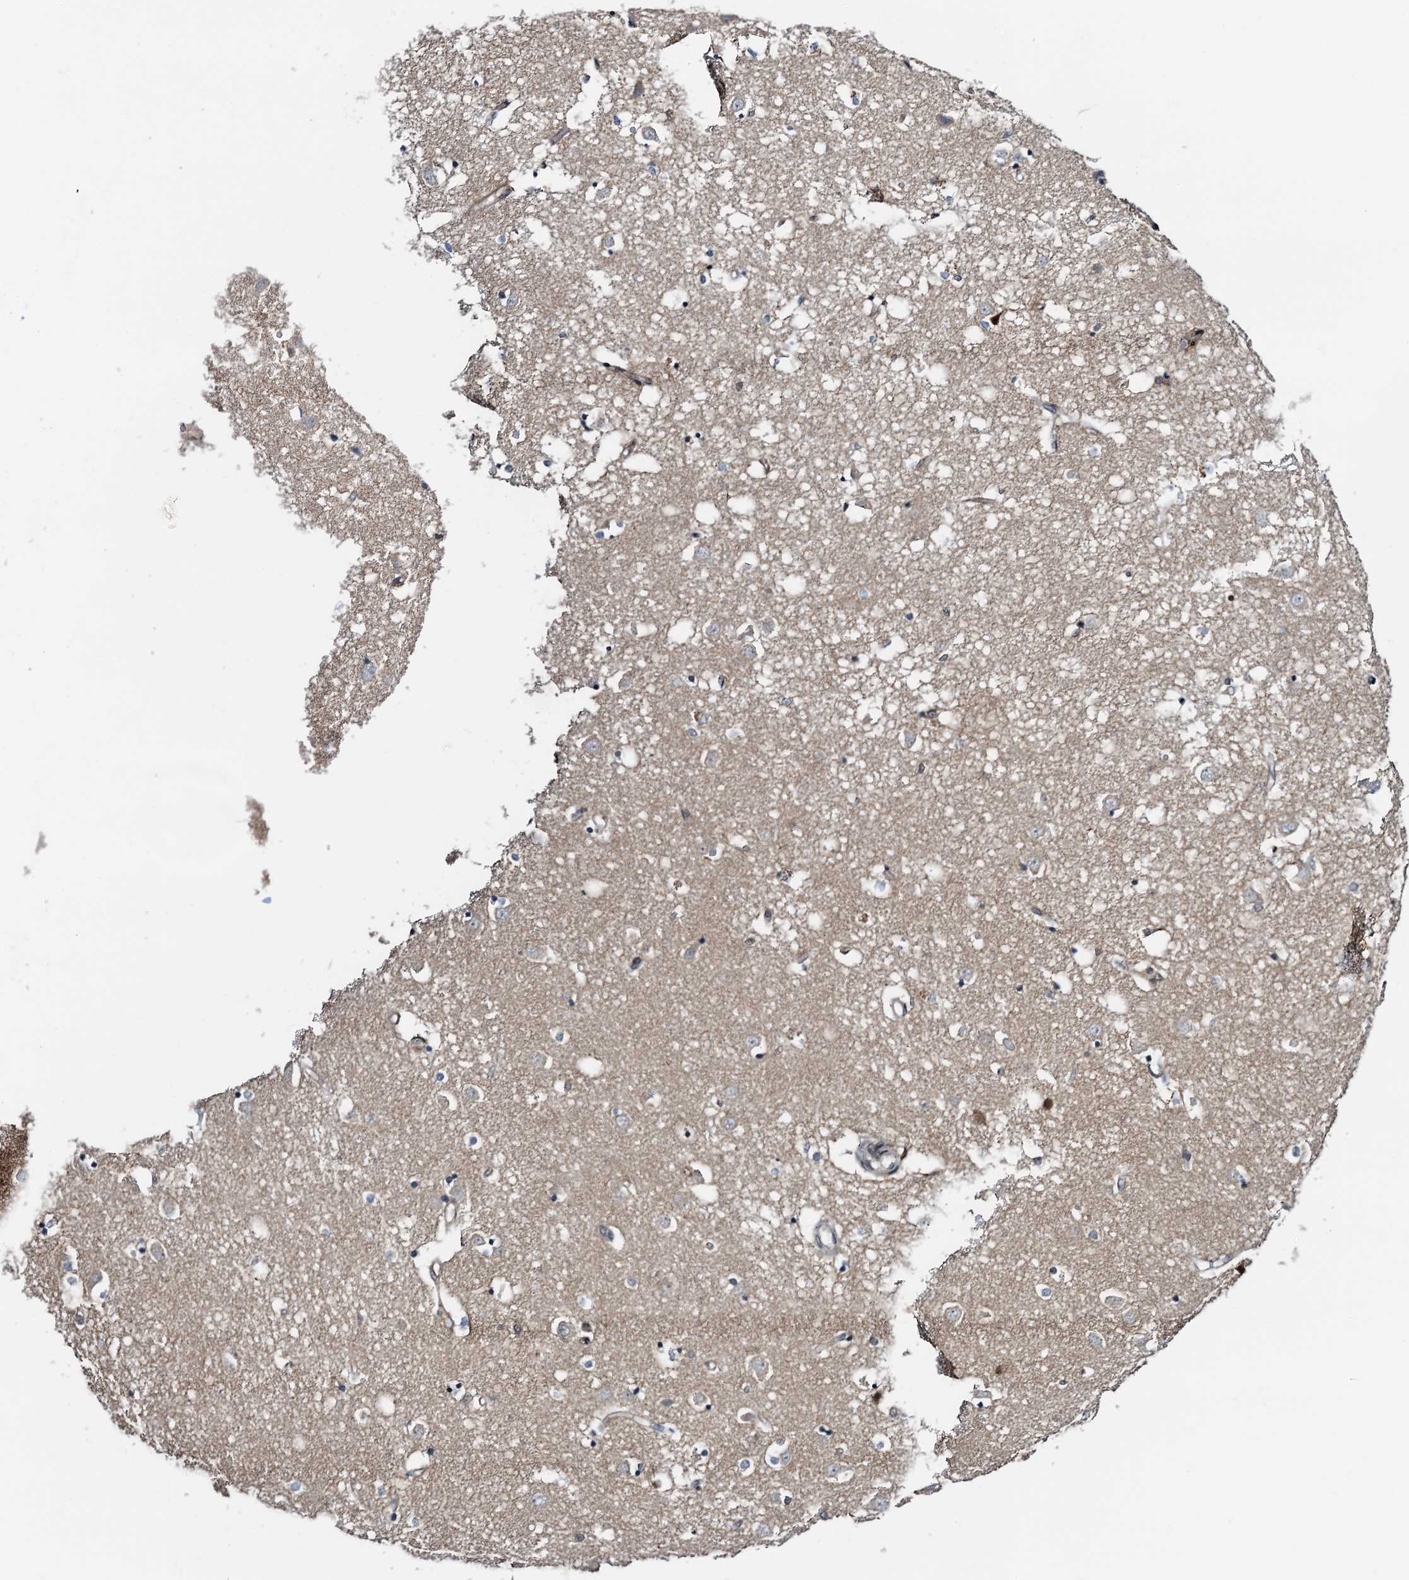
{"staining": {"intensity": "negative", "quantity": "none", "location": "none"}, "tissue": "caudate", "cell_type": "Glial cells", "image_type": "normal", "snomed": [{"axis": "morphology", "description": "Normal tissue, NOS"}, {"axis": "topography", "description": "Lateral ventricle wall"}], "caption": "This is a micrograph of IHC staining of benign caudate, which shows no positivity in glial cells. The staining is performed using DAB brown chromogen with nuclei counter-stained in using hematoxylin.", "gene": "ZNF609", "patient": {"sex": "male", "age": 45}}